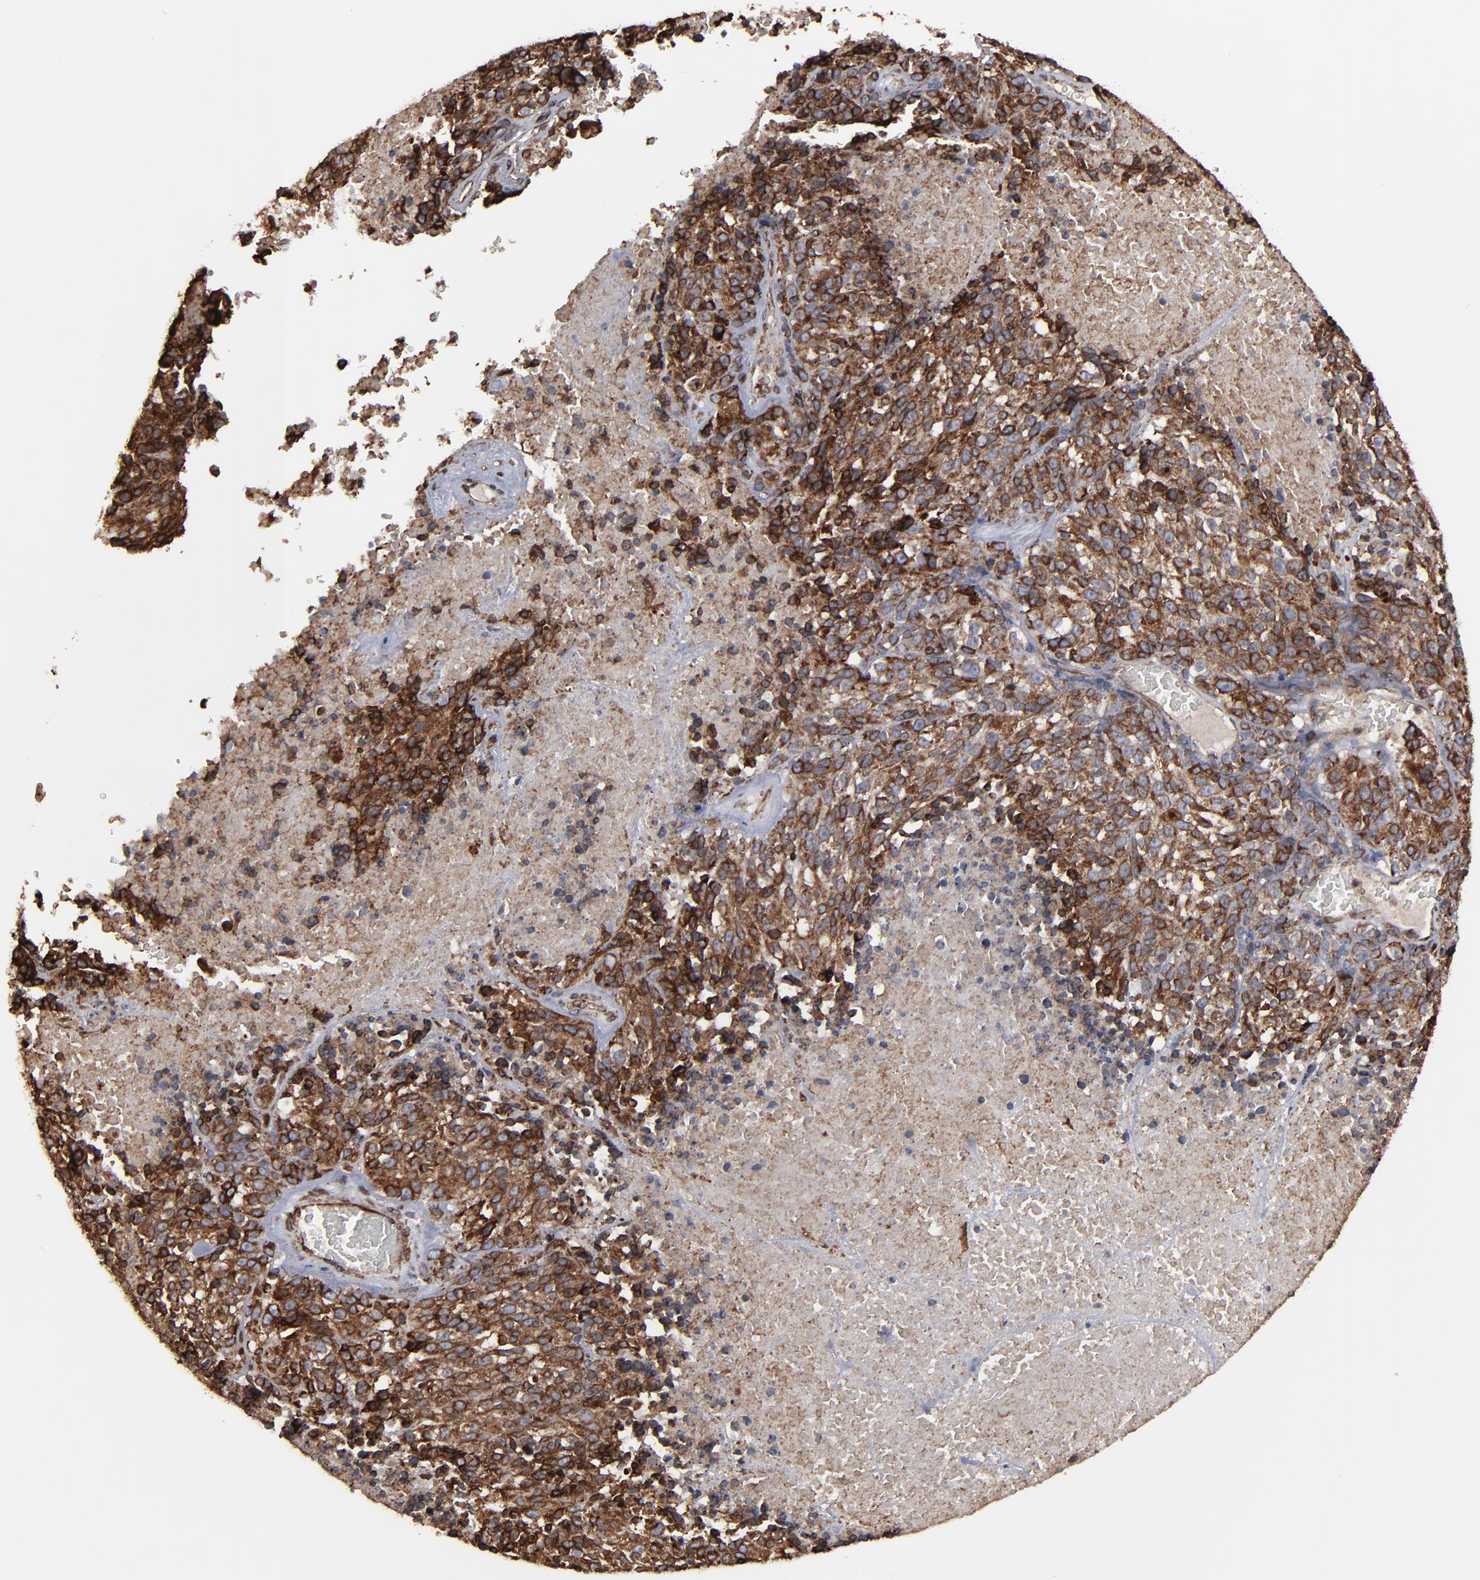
{"staining": {"intensity": "moderate", "quantity": ">75%", "location": "cytoplasmic/membranous"}, "tissue": "melanoma", "cell_type": "Tumor cells", "image_type": "cancer", "snomed": [{"axis": "morphology", "description": "Malignant melanoma, Metastatic site"}, {"axis": "topography", "description": "Cerebral cortex"}], "caption": "Protein staining of melanoma tissue shows moderate cytoplasmic/membranous staining in approximately >75% of tumor cells.", "gene": "CNIH1", "patient": {"sex": "female", "age": 52}}